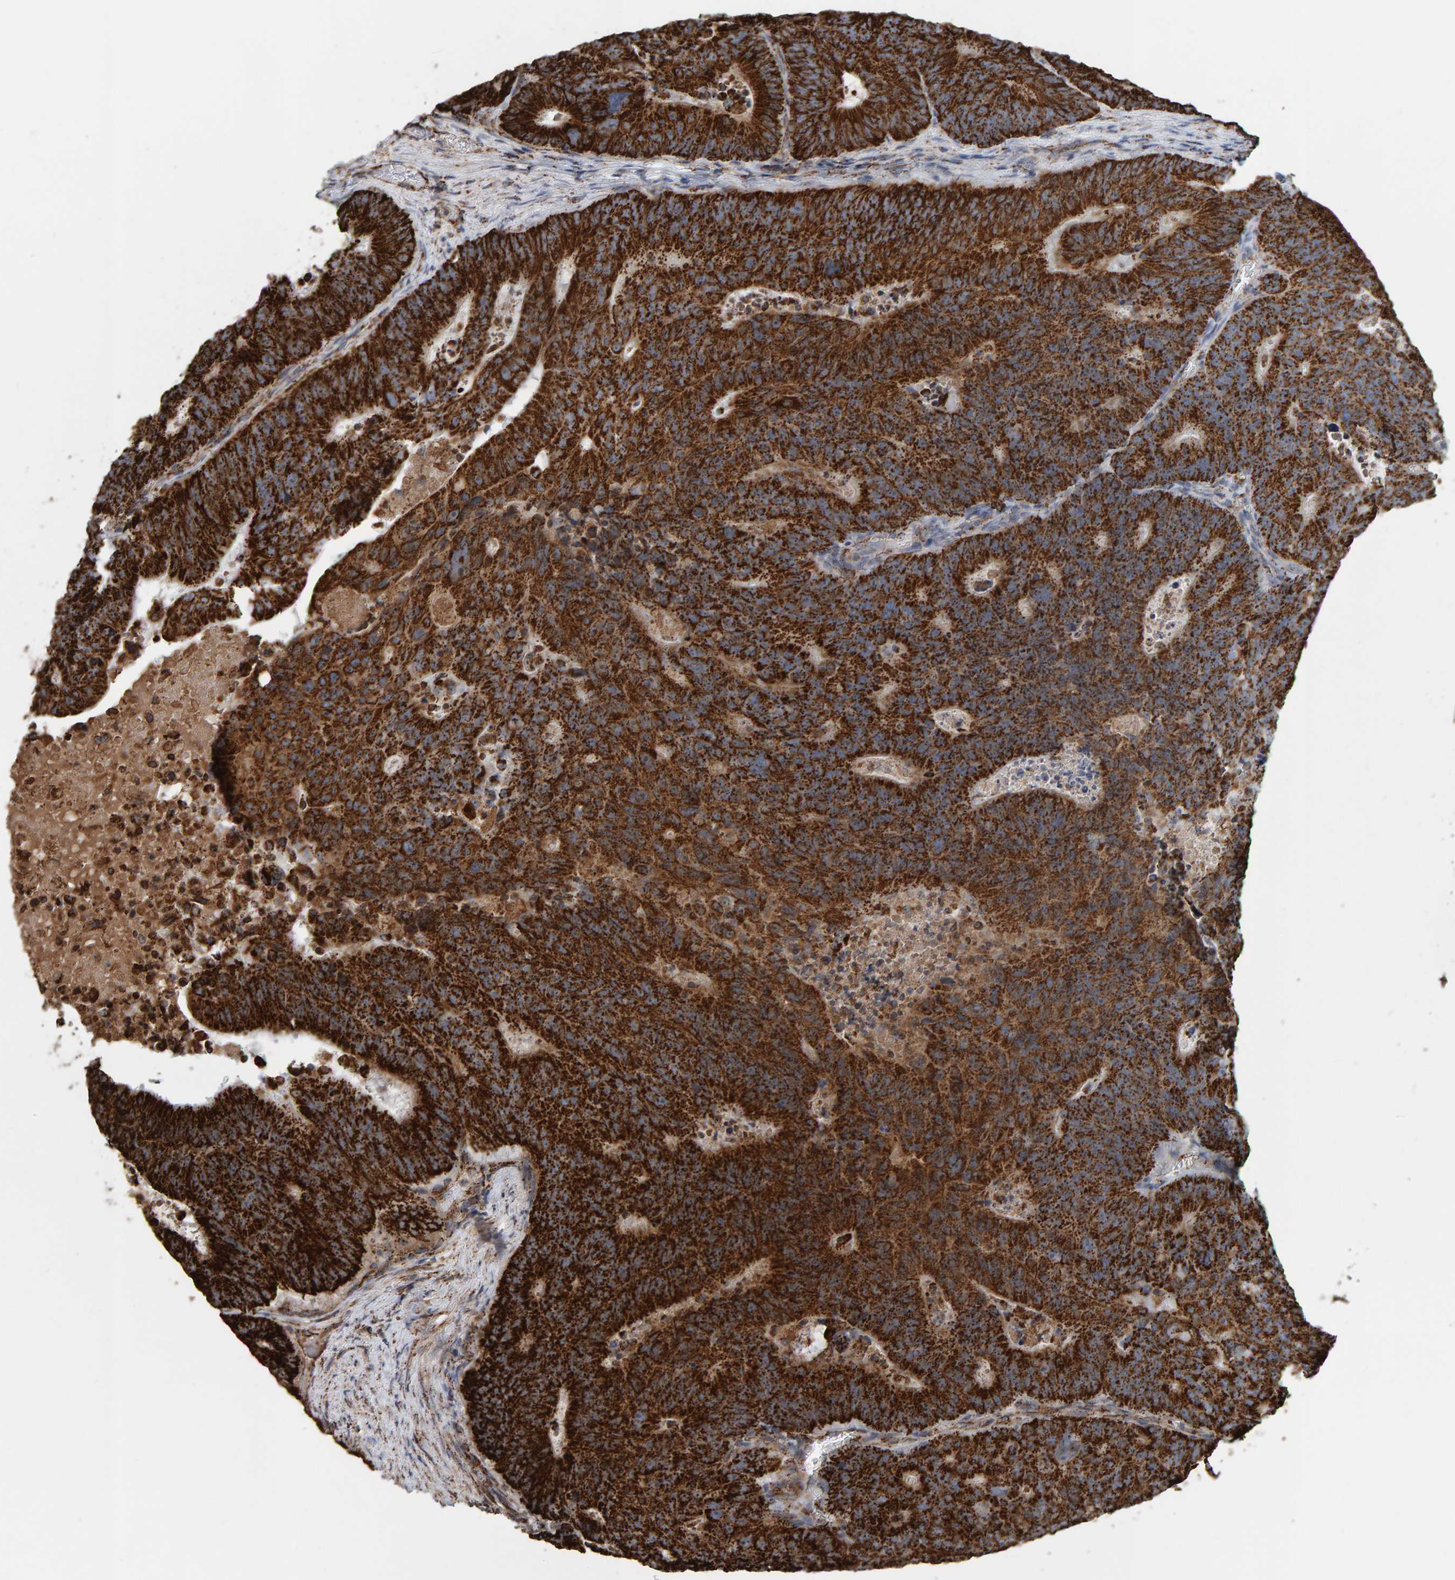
{"staining": {"intensity": "strong", "quantity": ">75%", "location": "cytoplasmic/membranous"}, "tissue": "colorectal cancer", "cell_type": "Tumor cells", "image_type": "cancer", "snomed": [{"axis": "morphology", "description": "Adenocarcinoma, NOS"}, {"axis": "topography", "description": "Colon"}], "caption": "The immunohistochemical stain highlights strong cytoplasmic/membranous positivity in tumor cells of colorectal adenocarcinoma tissue.", "gene": "MRPL45", "patient": {"sex": "male", "age": 87}}